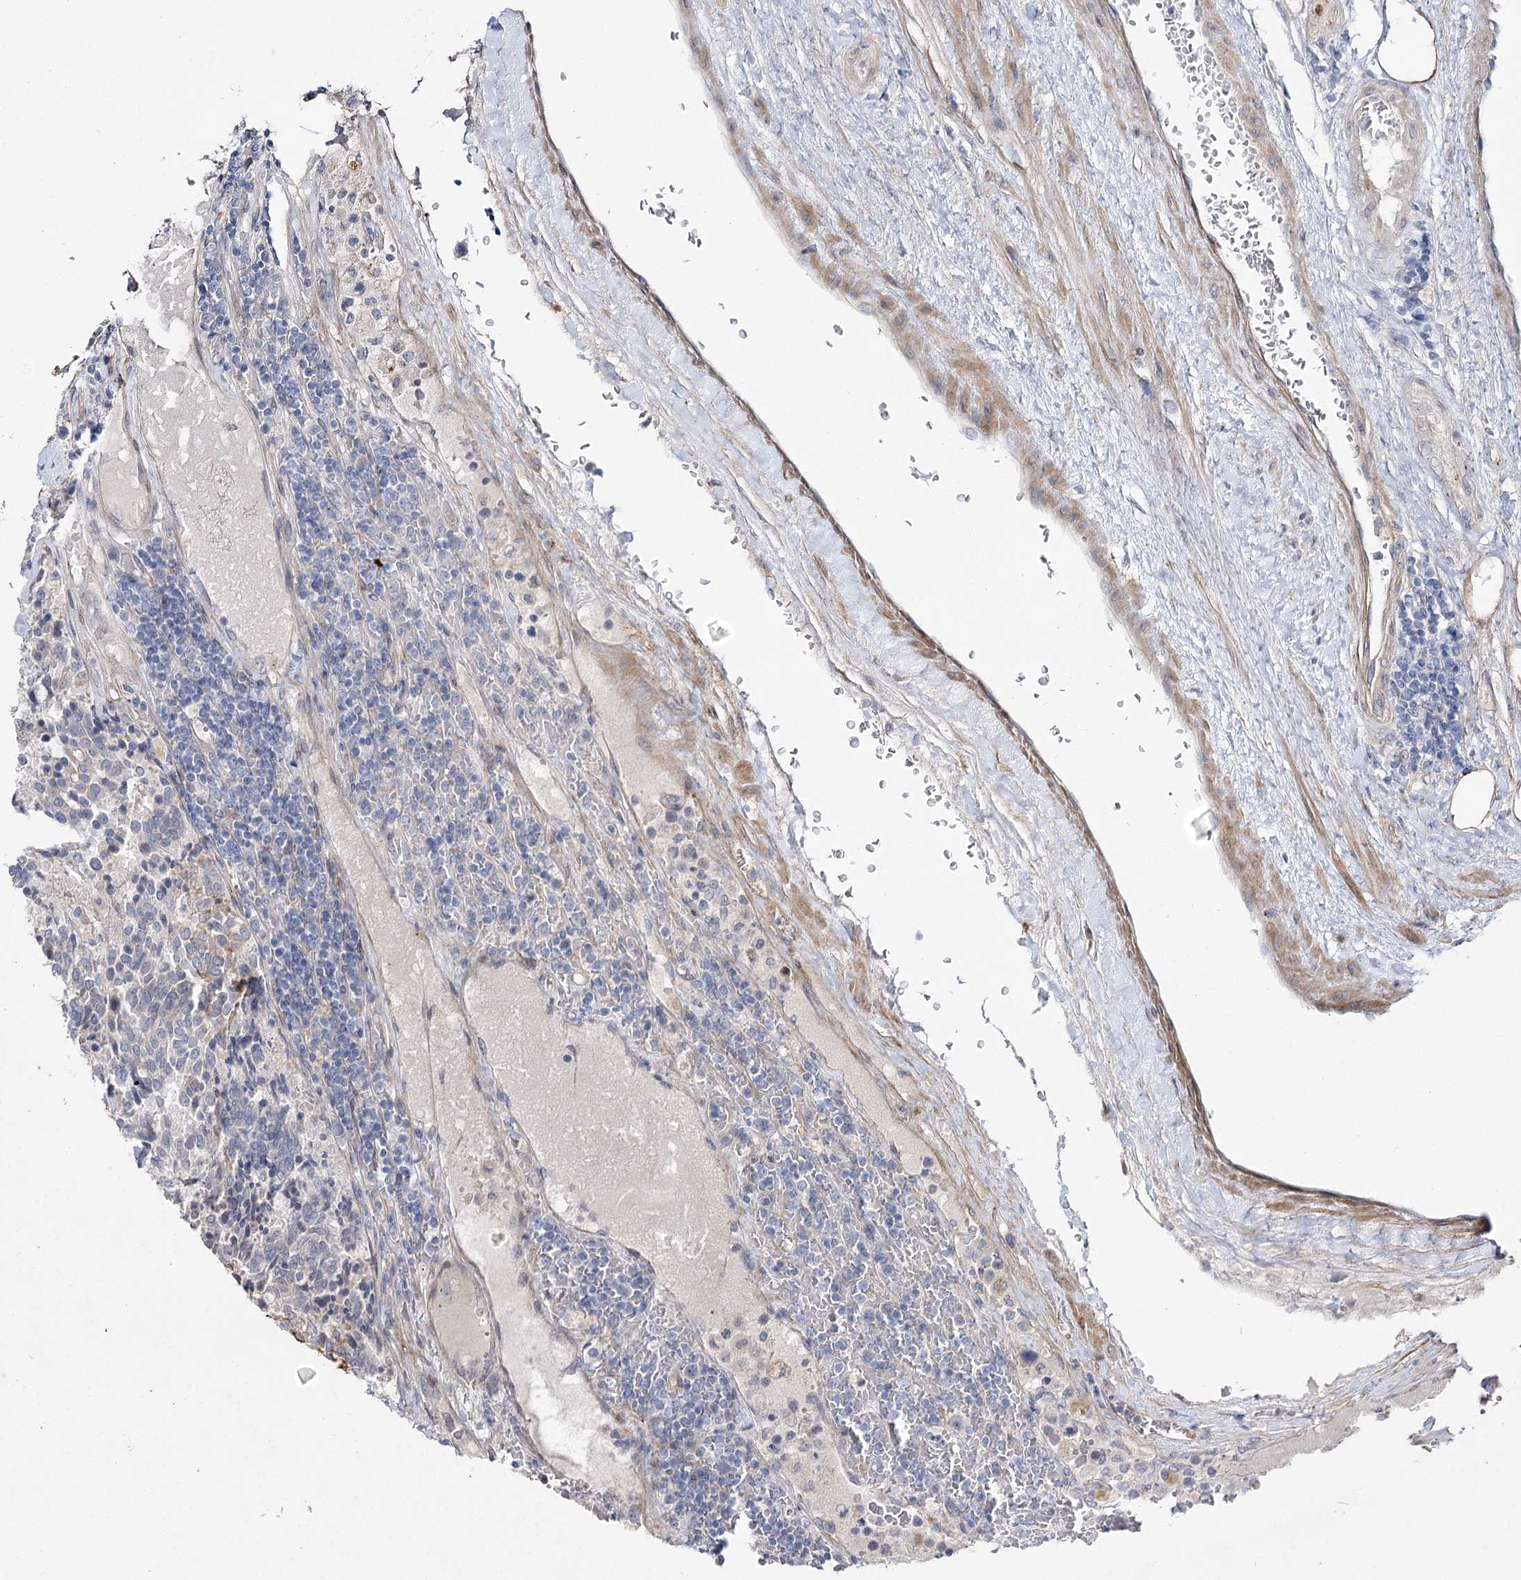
{"staining": {"intensity": "negative", "quantity": "none", "location": "none"}, "tissue": "carcinoid", "cell_type": "Tumor cells", "image_type": "cancer", "snomed": [{"axis": "morphology", "description": "Carcinoid, malignant, NOS"}, {"axis": "topography", "description": "Pancreas"}], "caption": "This is an immunohistochemistry photomicrograph of human malignant carcinoid. There is no positivity in tumor cells.", "gene": "SH3BP5L", "patient": {"sex": "female", "age": 54}}